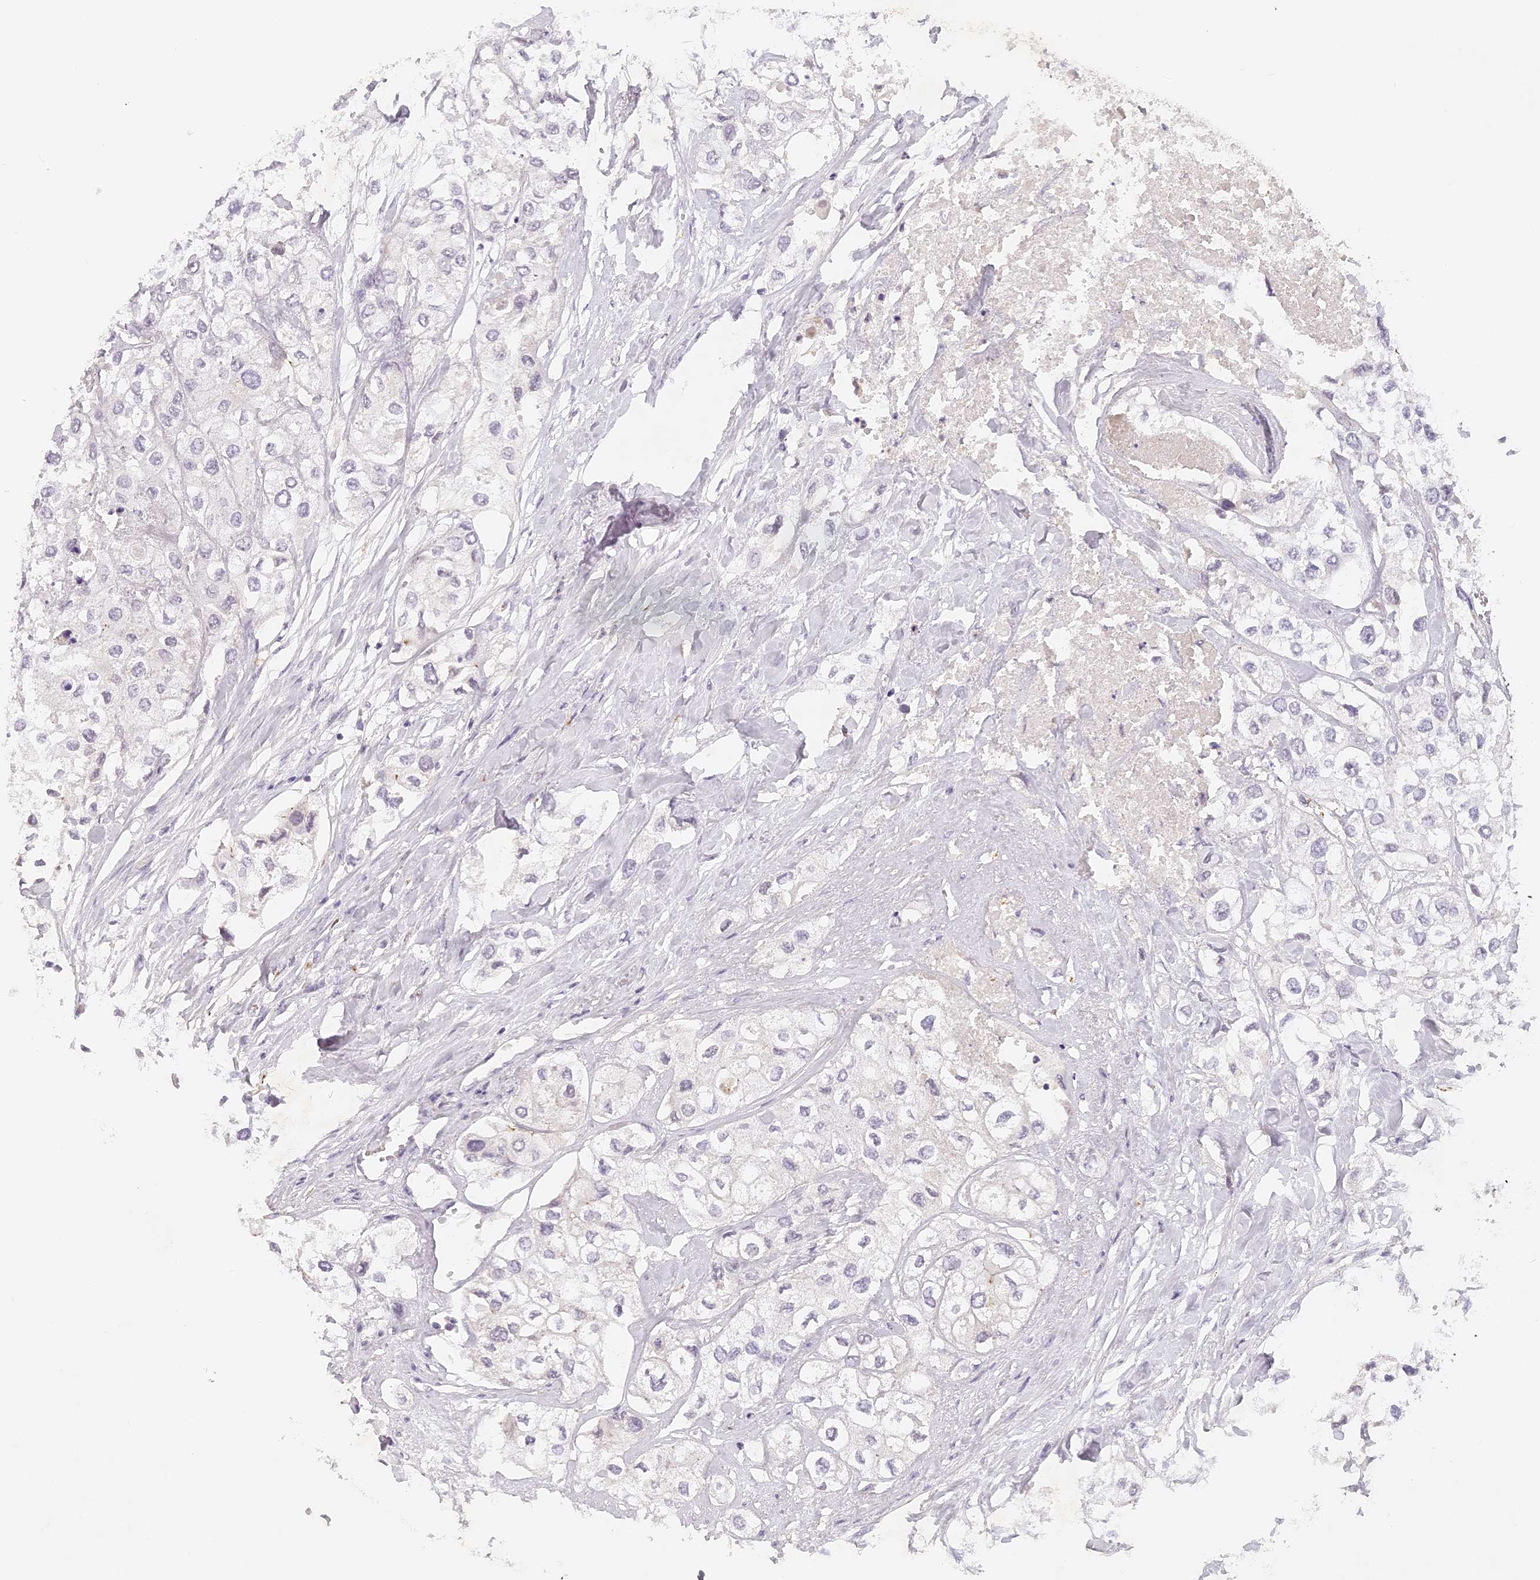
{"staining": {"intensity": "negative", "quantity": "none", "location": "none"}, "tissue": "urothelial cancer", "cell_type": "Tumor cells", "image_type": "cancer", "snomed": [{"axis": "morphology", "description": "Urothelial carcinoma, High grade"}, {"axis": "topography", "description": "Urinary bladder"}], "caption": "Immunohistochemistry (IHC) of human urothelial cancer shows no expression in tumor cells.", "gene": "ELL3", "patient": {"sex": "male", "age": 64}}